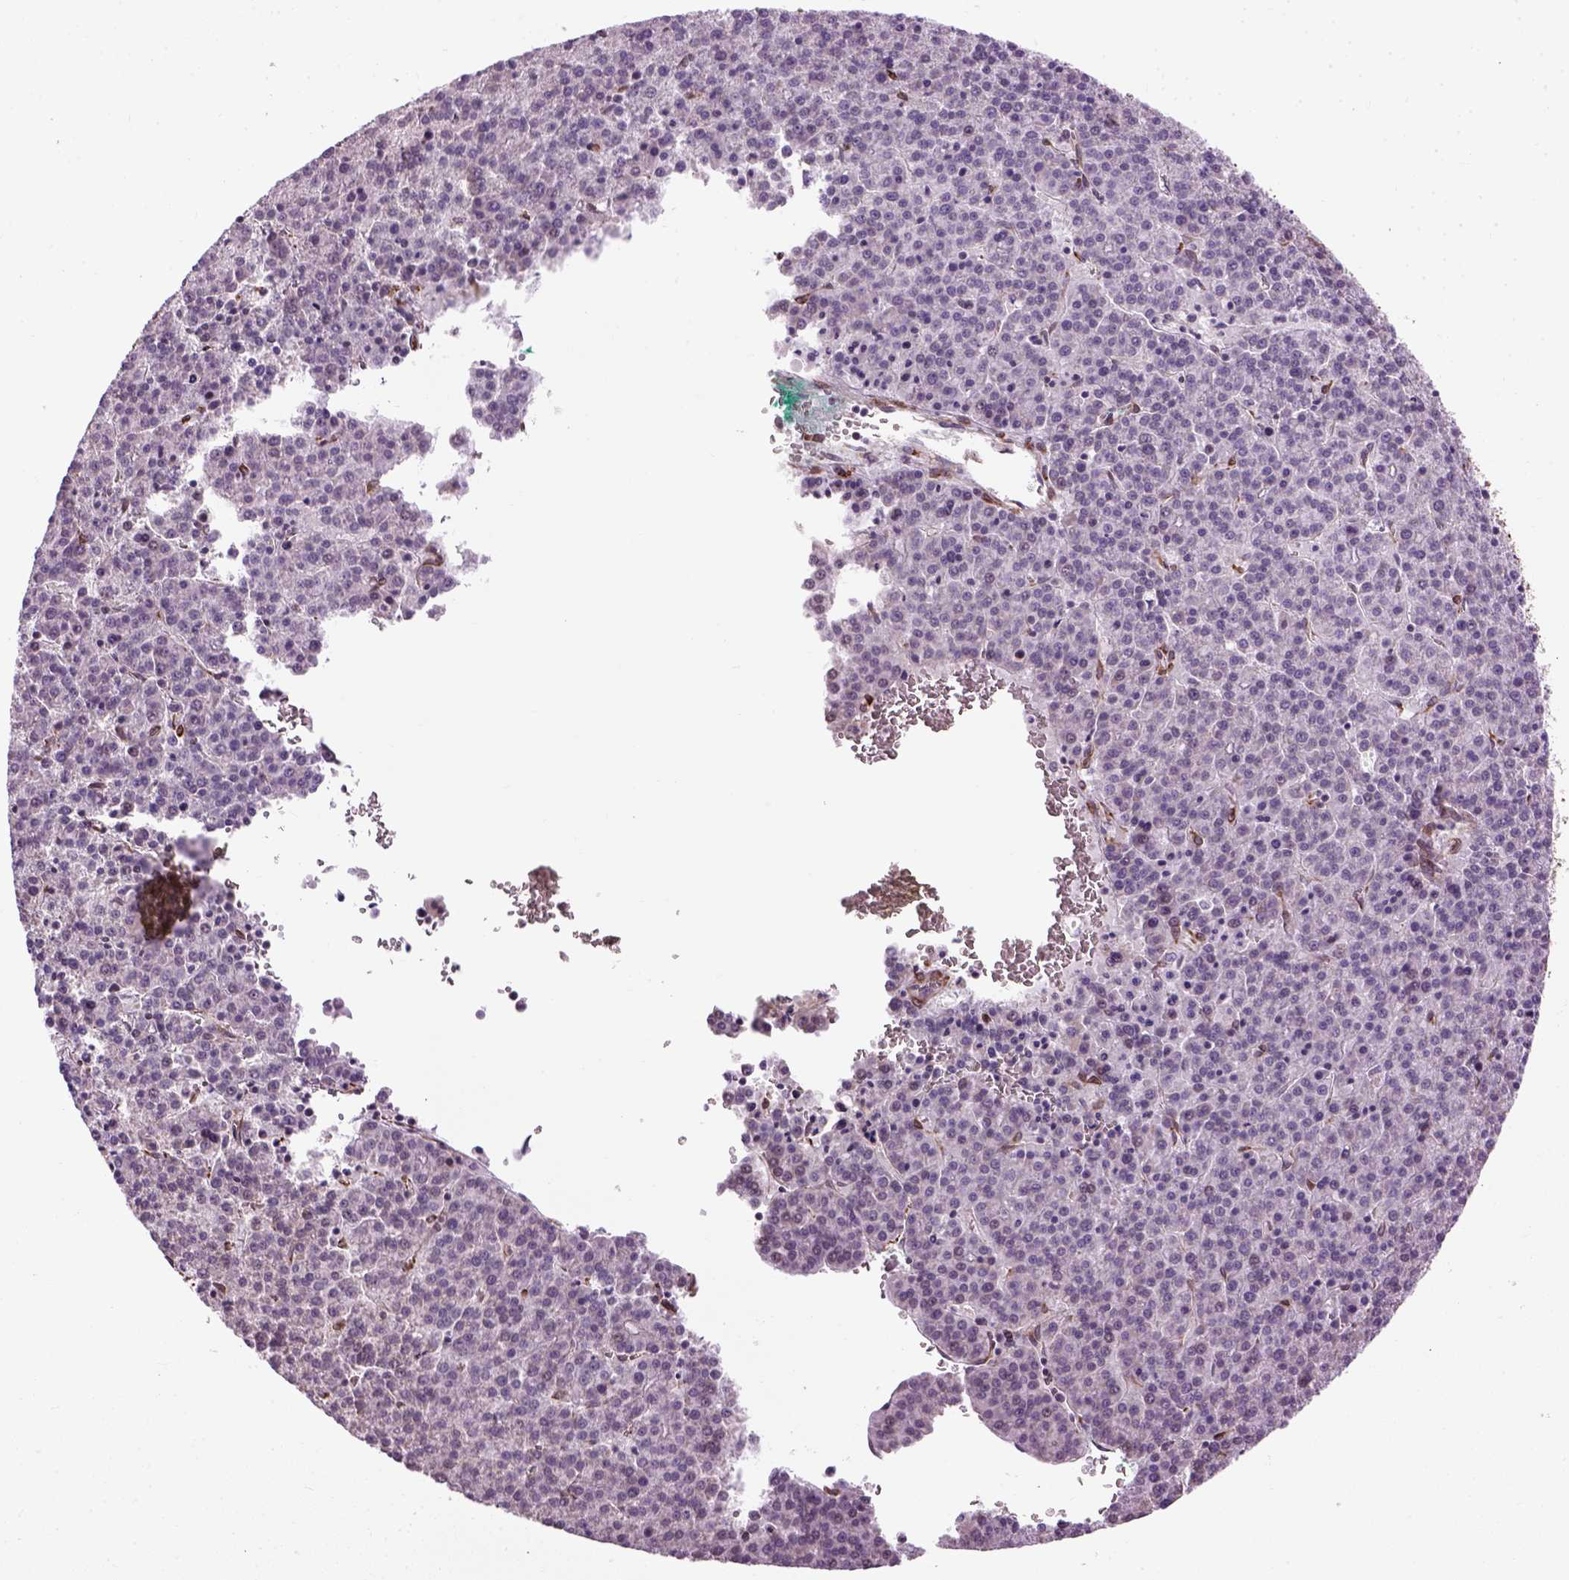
{"staining": {"intensity": "negative", "quantity": "none", "location": "none"}, "tissue": "liver cancer", "cell_type": "Tumor cells", "image_type": "cancer", "snomed": [{"axis": "morphology", "description": "Carcinoma, Hepatocellular, NOS"}, {"axis": "topography", "description": "Liver"}], "caption": "Tumor cells show no significant expression in liver hepatocellular carcinoma.", "gene": "XK", "patient": {"sex": "female", "age": 58}}